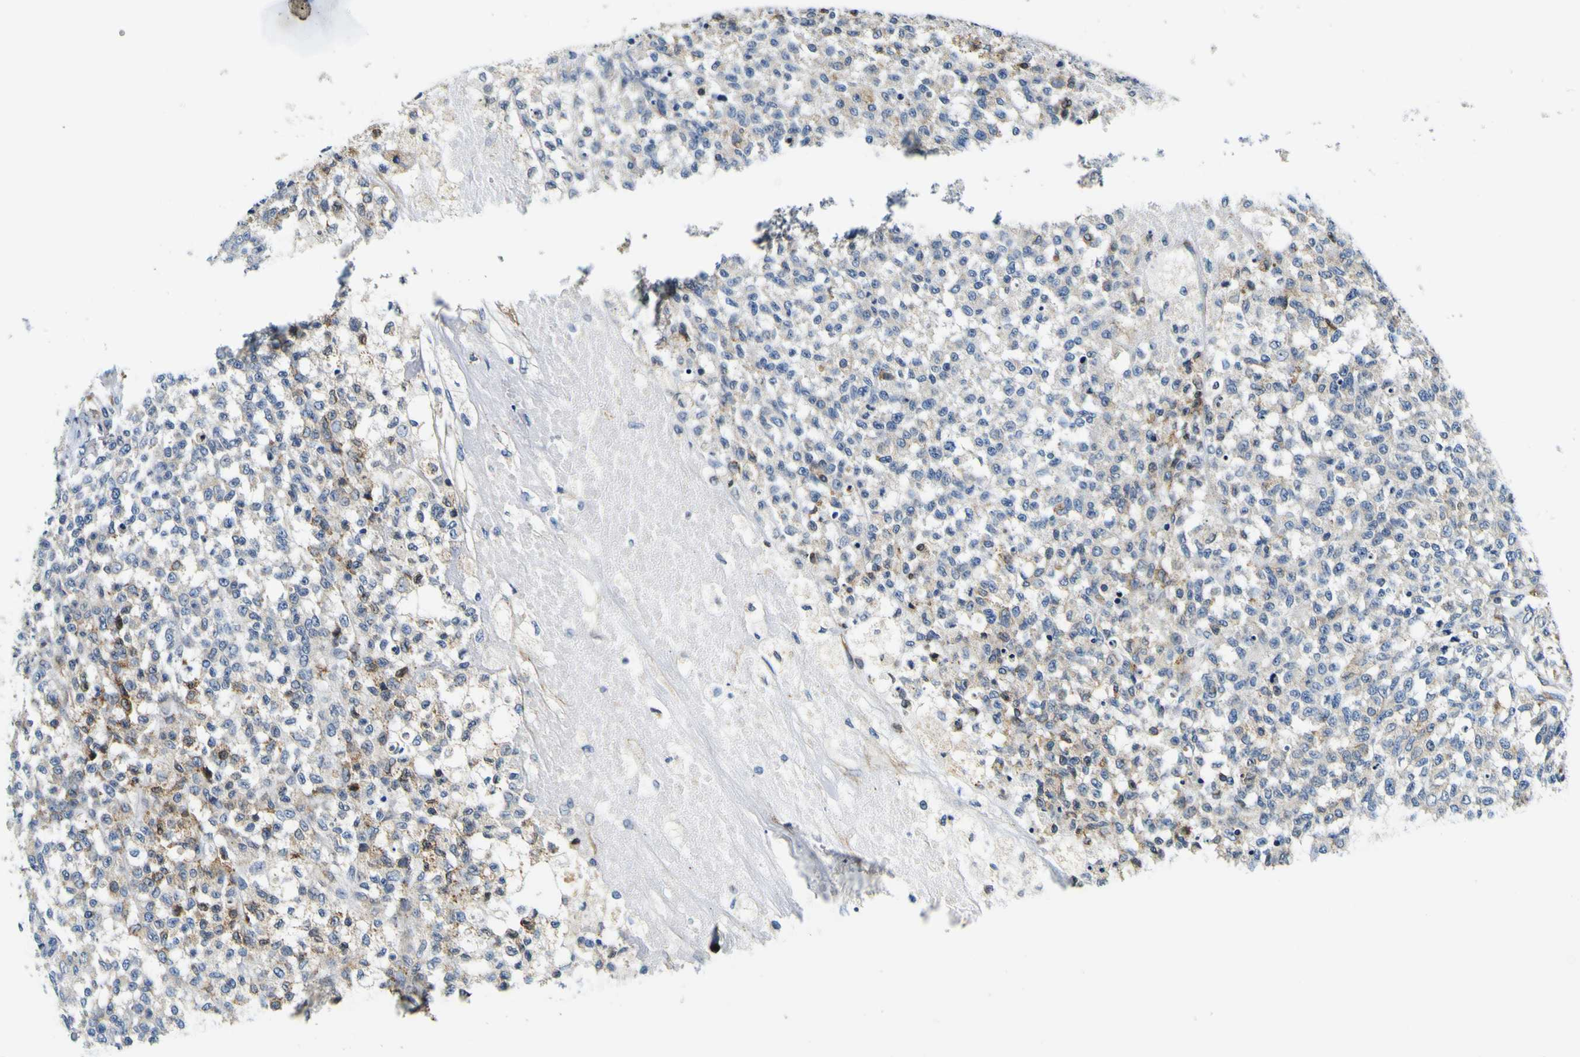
{"staining": {"intensity": "negative", "quantity": "none", "location": "none"}, "tissue": "testis cancer", "cell_type": "Tumor cells", "image_type": "cancer", "snomed": [{"axis": "morphology", "description": "Seminoma, NOS"}, {"axis": "topography", "description": "Testis"}], "caption": "Immunohistochemical staining of testis seminoma demonstrates no significant staining in tumor cells.", "gene": "NLRP3", "patient": {"sex": "male", "age": 59}}